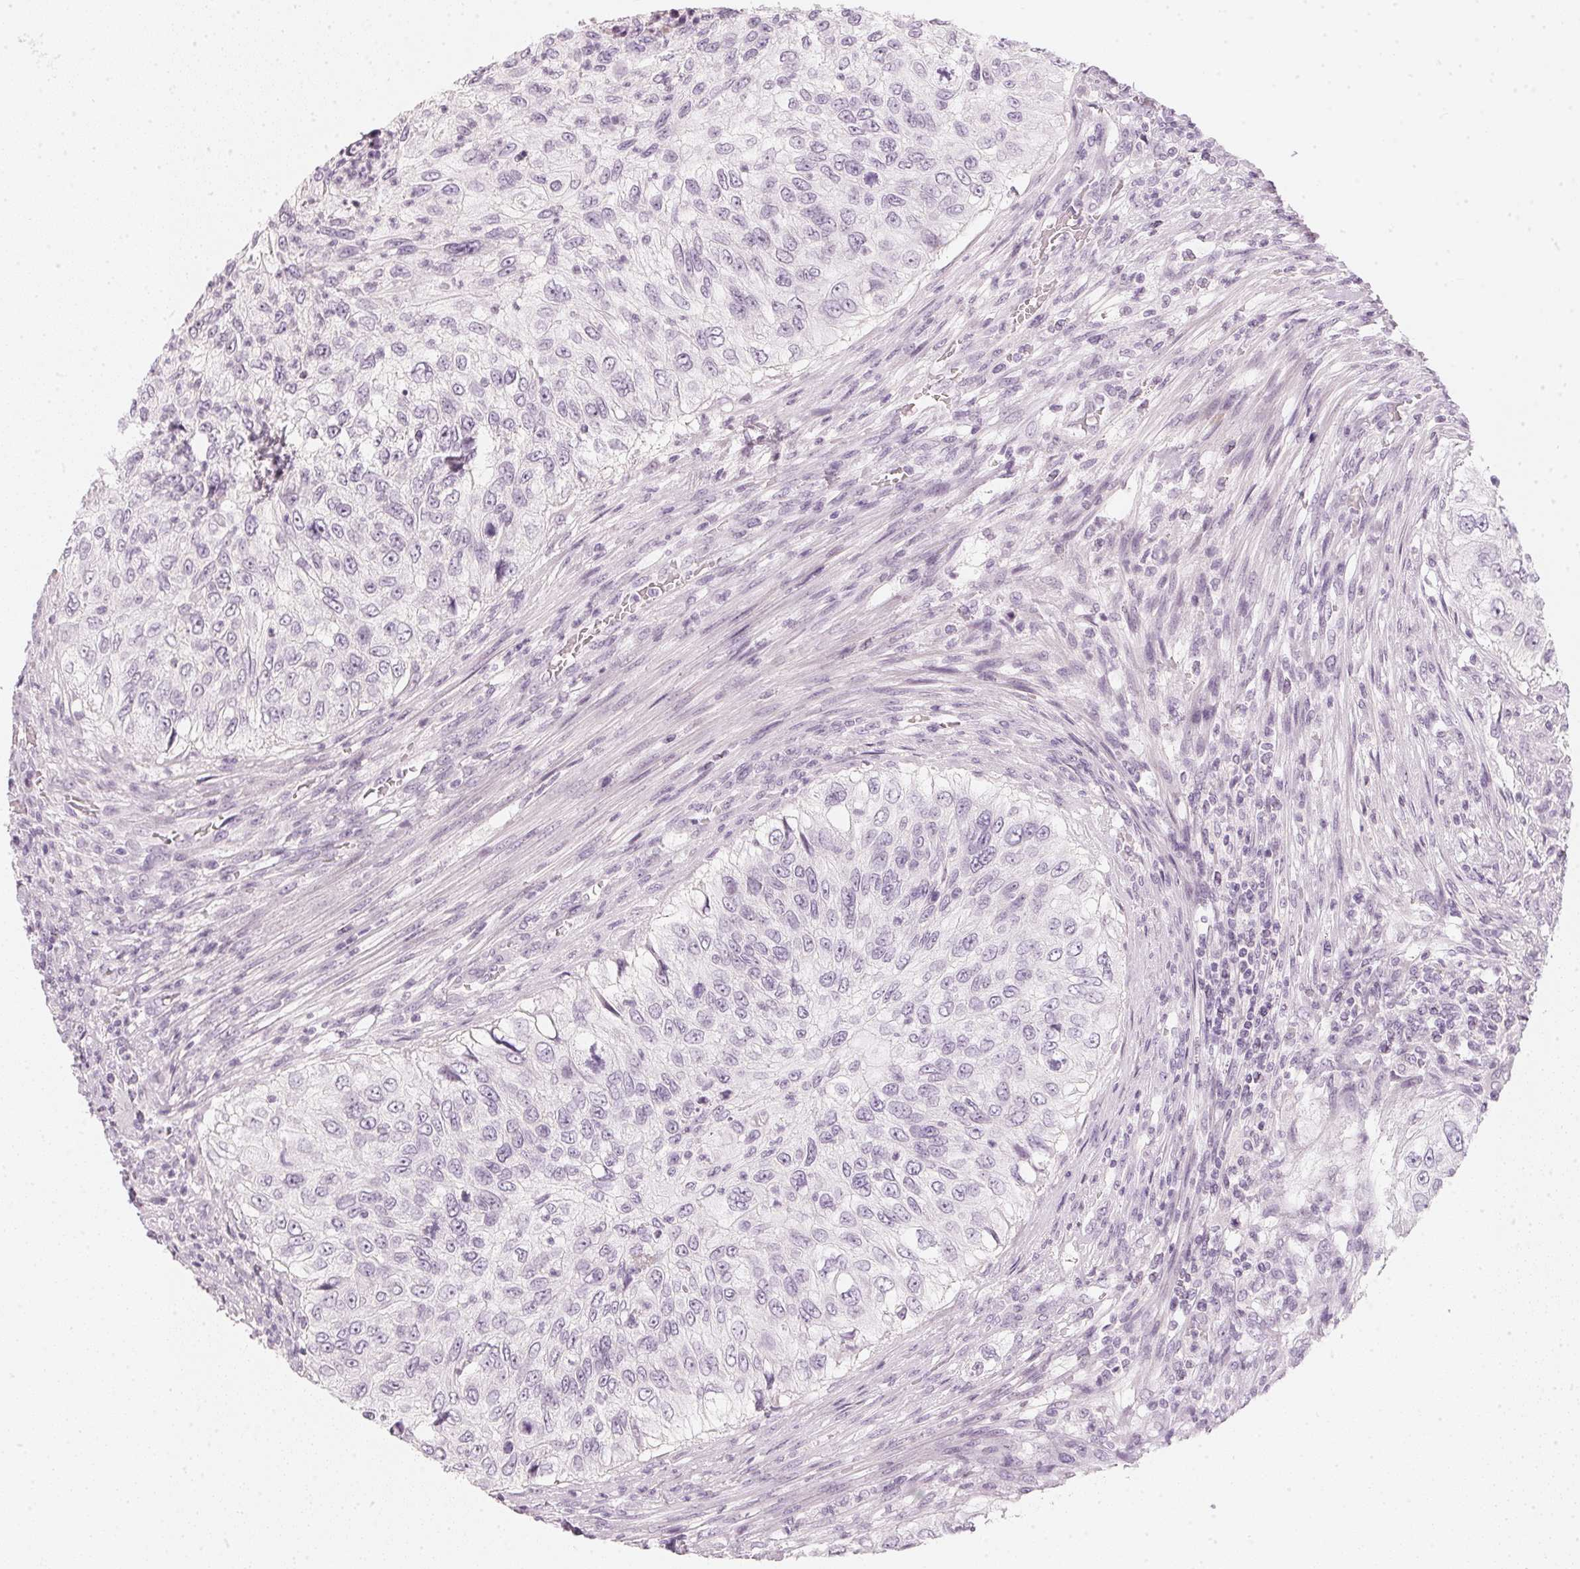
{"staining": {"intensity": "negative", "quantity": "none", "location": "none"}, "tissue": "urothelial cancer", "cell_type": "Tumor cells", "image_type": "cancer", "snomed": [{"axis": "morphology", "description": "Urothelial carcinoma, High grade"}, {"axis": "topography", "description": "Urinary bladder"}], "caption": "This is an immunohistochemistry (IHC) histopathology image of urothelial cancer. There is no expression in tumor cells.", "gene": "CHST4", "patient": {"sex": "female", "age": 60}}